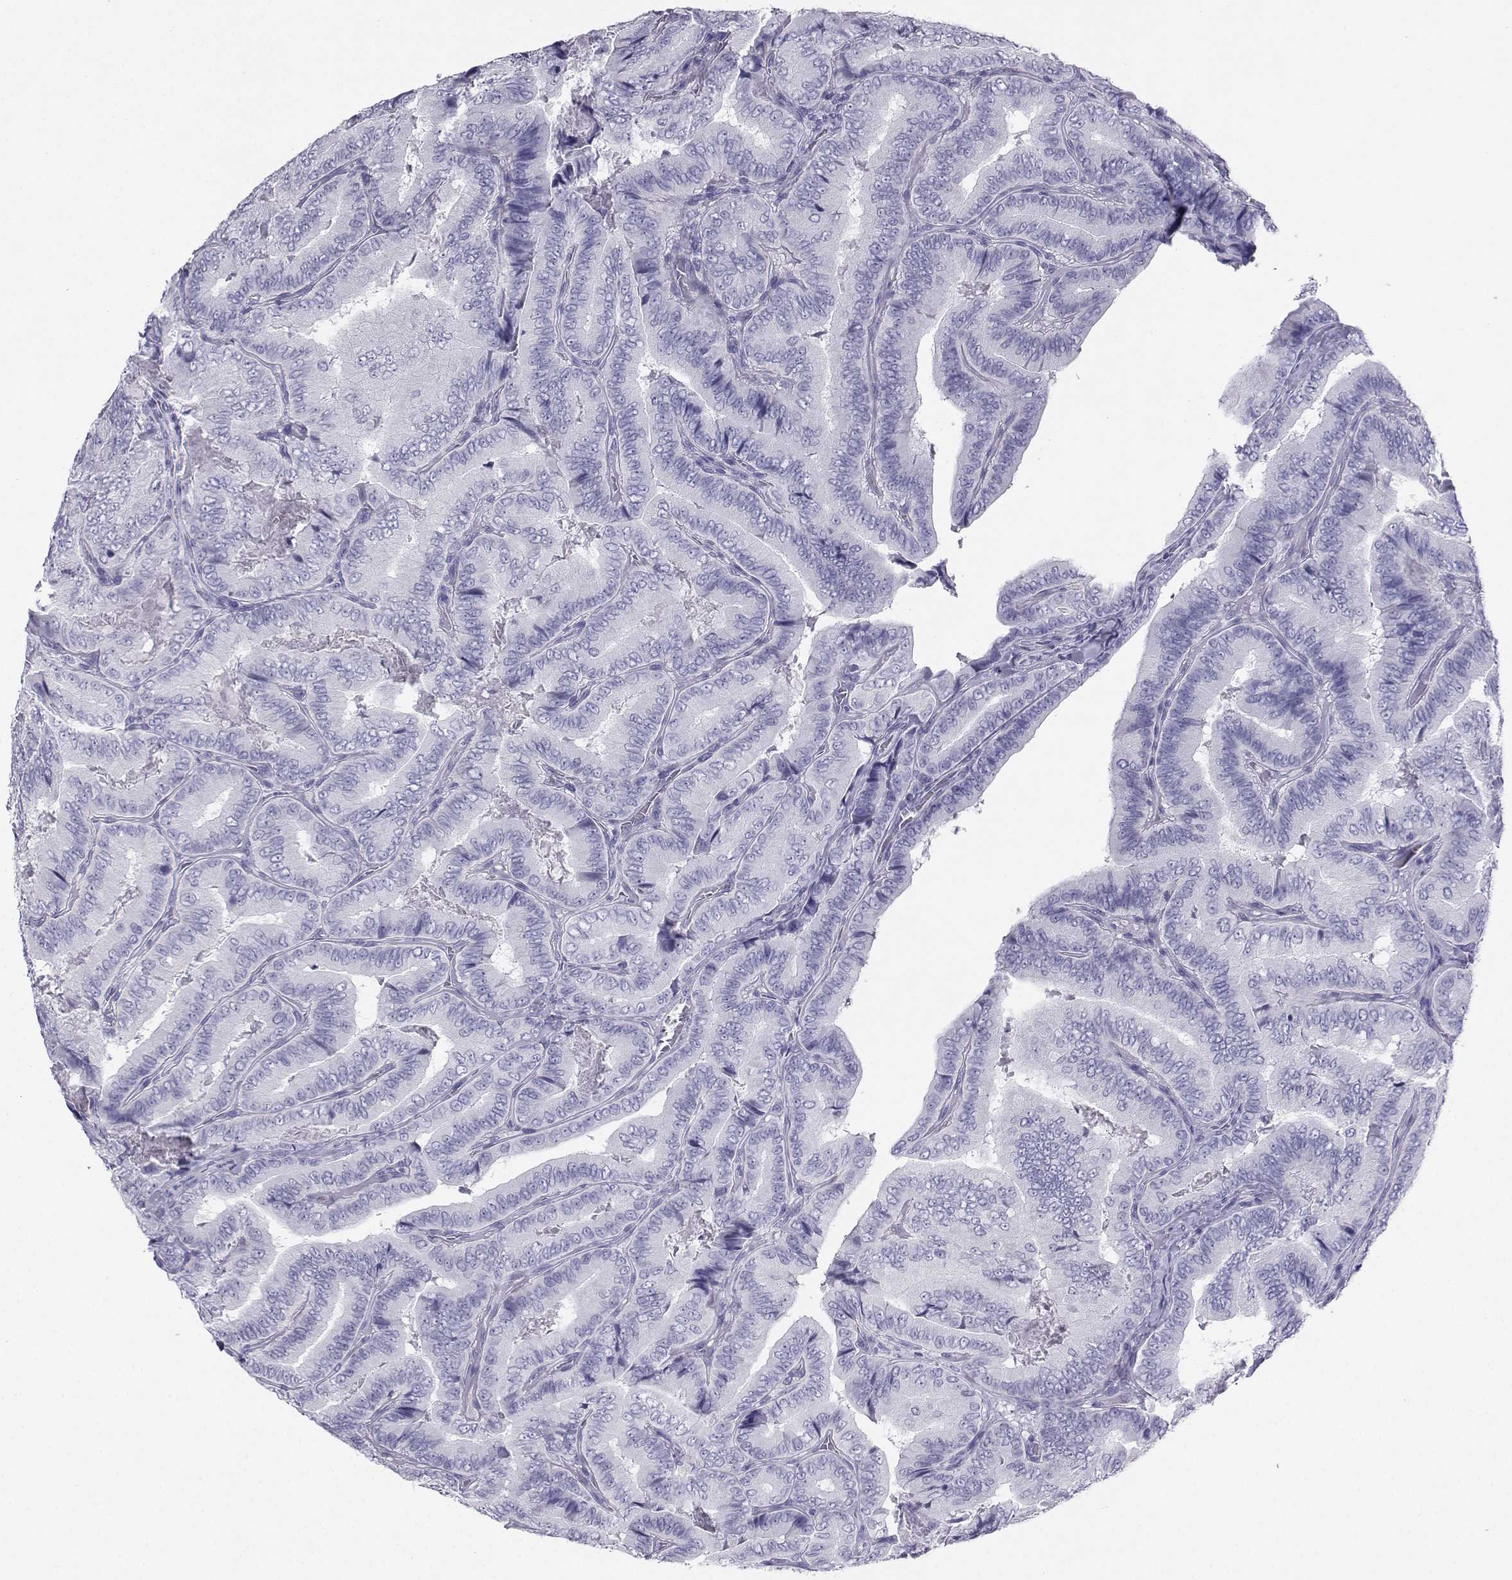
{"staining": {"intensity": "negative", "quantity": "none", "location": "none"}, "tissue": "thyroid cancer", "cell_type": "Tumor cells", "image_type": "cancer", "snomed": [{"axis": "morphology", "description": "Papillary adenocarcinoma, NOS"}, {"axis": "topography", "description": "Thyroid gland"}], "caption": "Immunohistochemistry (IHC) micrograph of neoplastic tissue: human papillary adenocarcinoma (thyroid) stained with DAB (3,3'-diaminobenzidine) shows no significant protein staining in tumor cells.", "gene": "SST", "patient": {"sex": "male", "age": 61}}